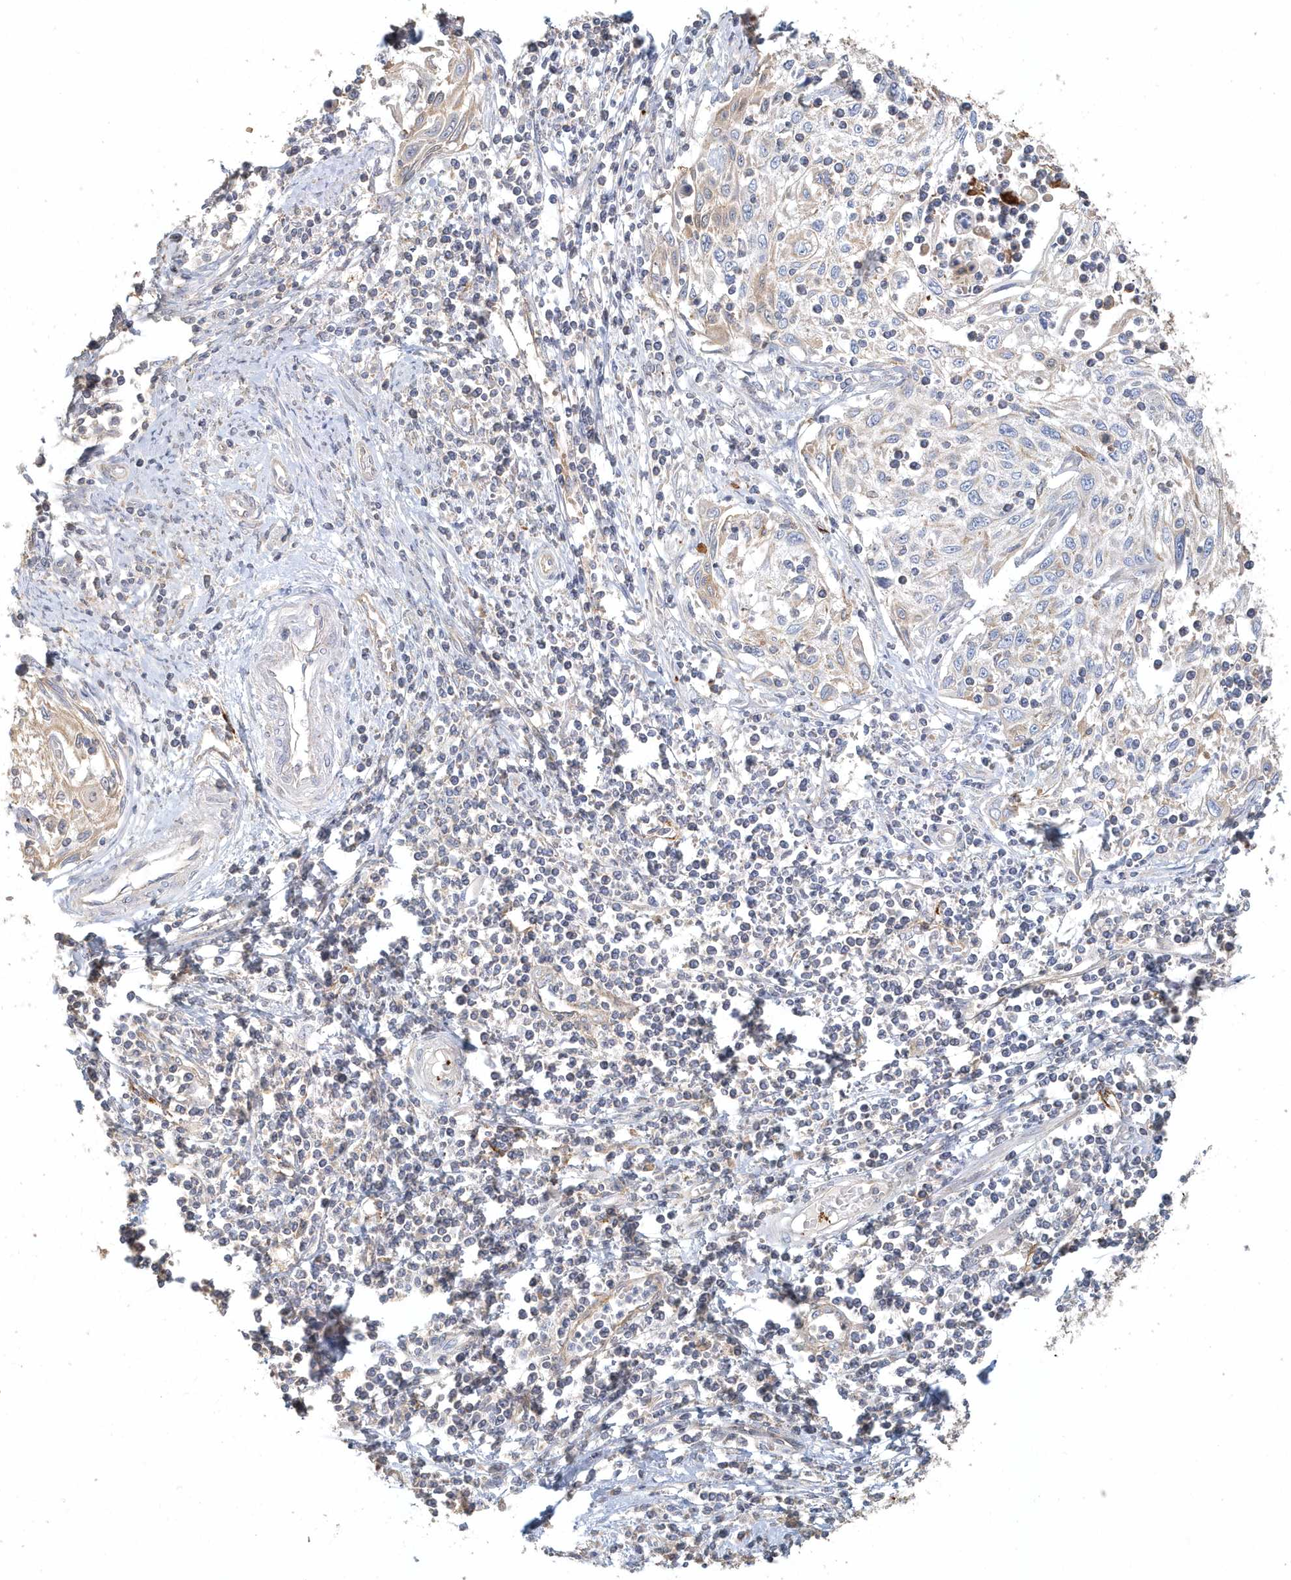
{"staining": {"intensity": "weak", "quantity": "<25%", "location": "cytoplasmic/membranous"}, "tissue": "cervical cancer", "cell_type": "Tumor cells", "image_type": "cancer", "snomed": [{"axis": "morphology", "description": "Squamous cell carcinoma, NOS"}, {"axis": "topography", "description": "Cervix"}], "caption": "The photomicrograph reveals no staining of tumor cells in cervical cancer (squamous cell carcinoma). The staining is performed using DAB (3,3'-diaminobenzidine) brown chromogen with nuclei counter-stained in using hematoxylin.", "gene": "MMRN1", "patient": {"sex": "female", "age": 70}}